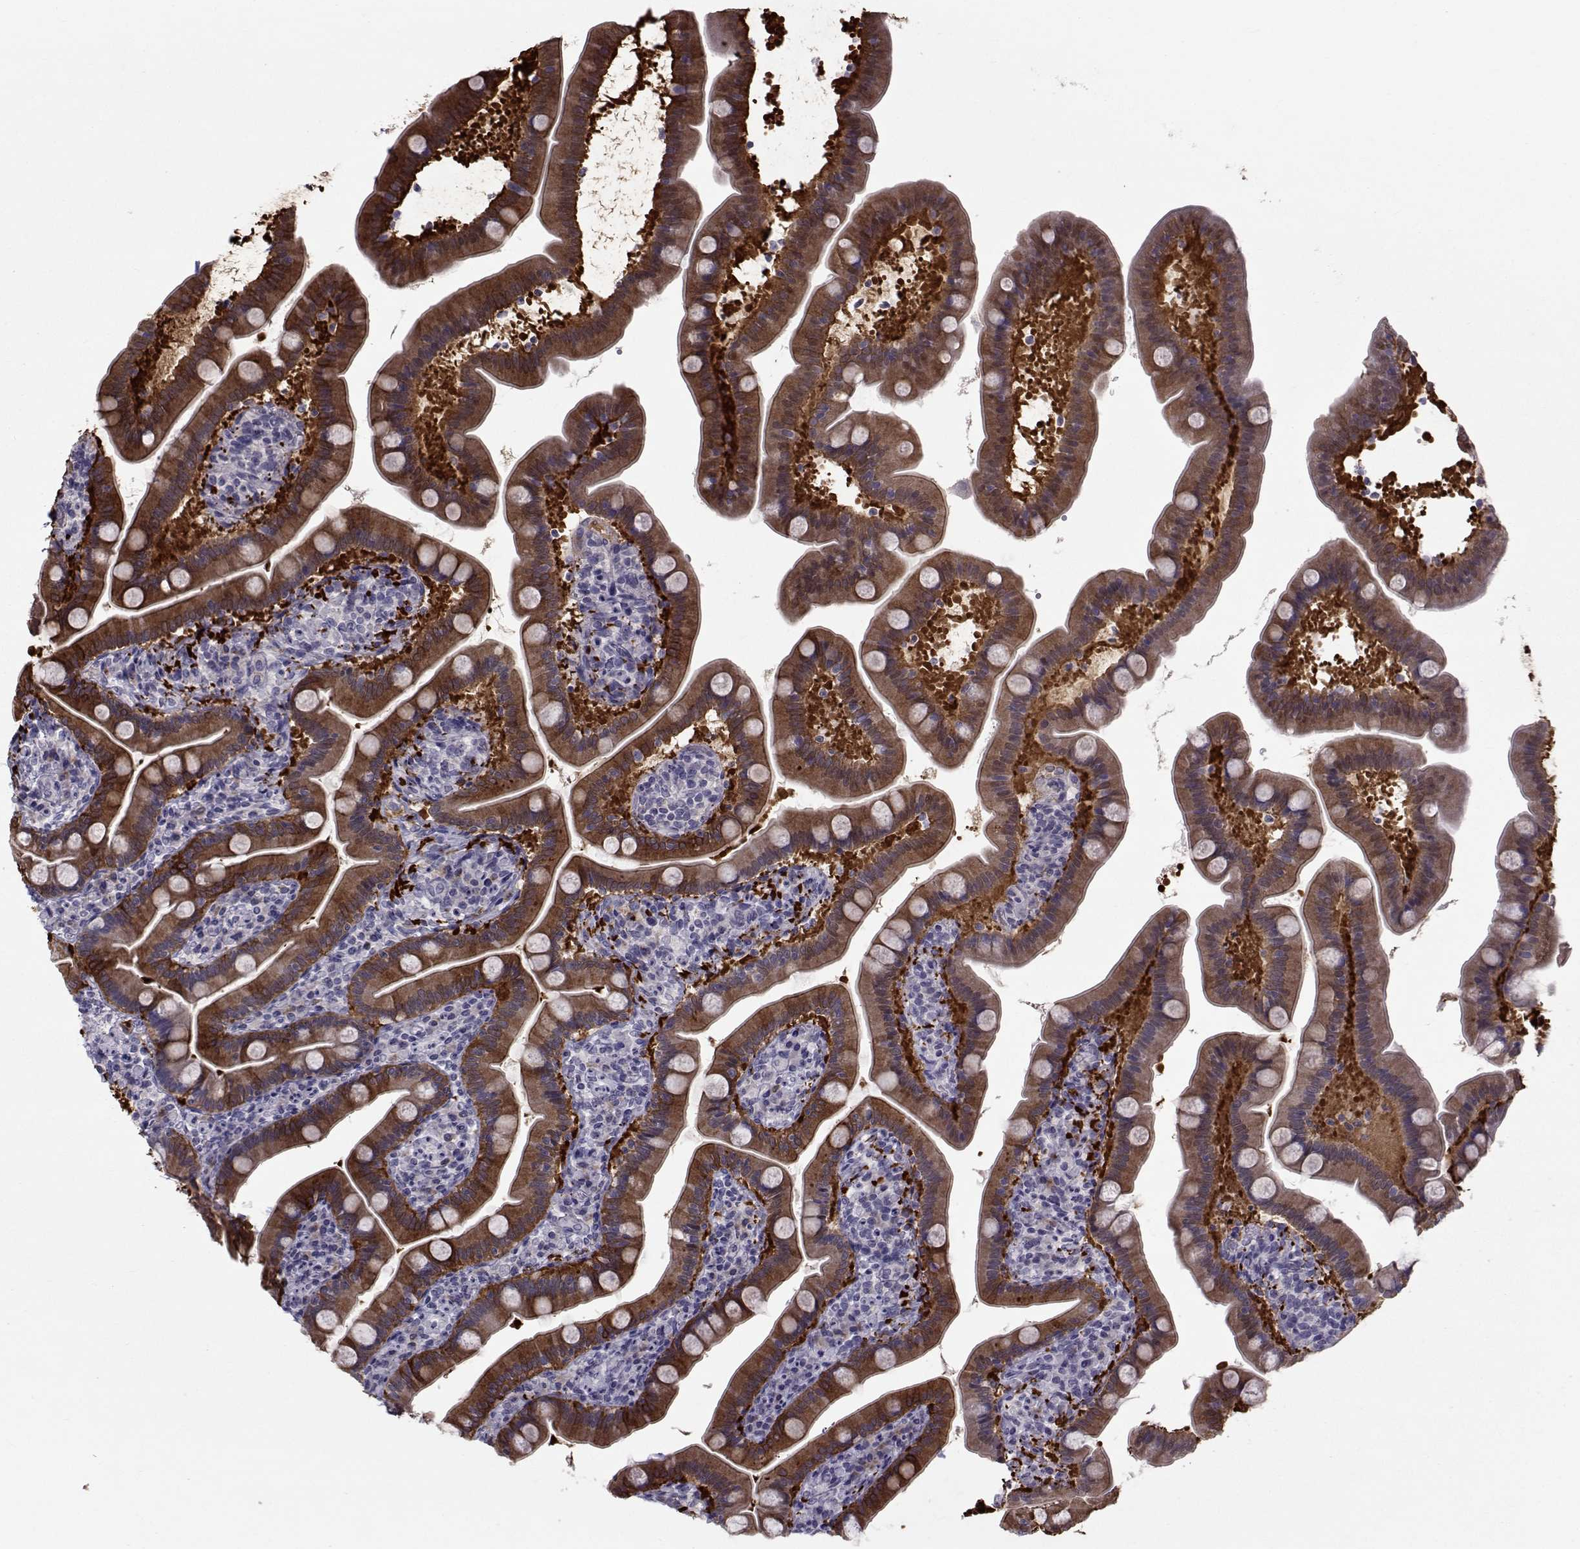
{"staining": {"intensity": "moderate", "quantity": ">75%", "location": "cytoplasmic/membranous"}, "tissue": "small intestine", "cell_type": "Glandular cells", "image_type": "normal", "snomed": [{"axis": "morphology", "description": "Normal tissue, NOS"}, {"axis": "topography", "description": "Small intestine"}], "caption": "IHC image of unremarkable small intestine stained for a protein (brown), which reveals medium levels of moderate cytoplasmic/membranous positivity in about >75% of glandular cells.", "gene": "TNFRSF11B", "patient": {"sex": "male", "age": 66}}